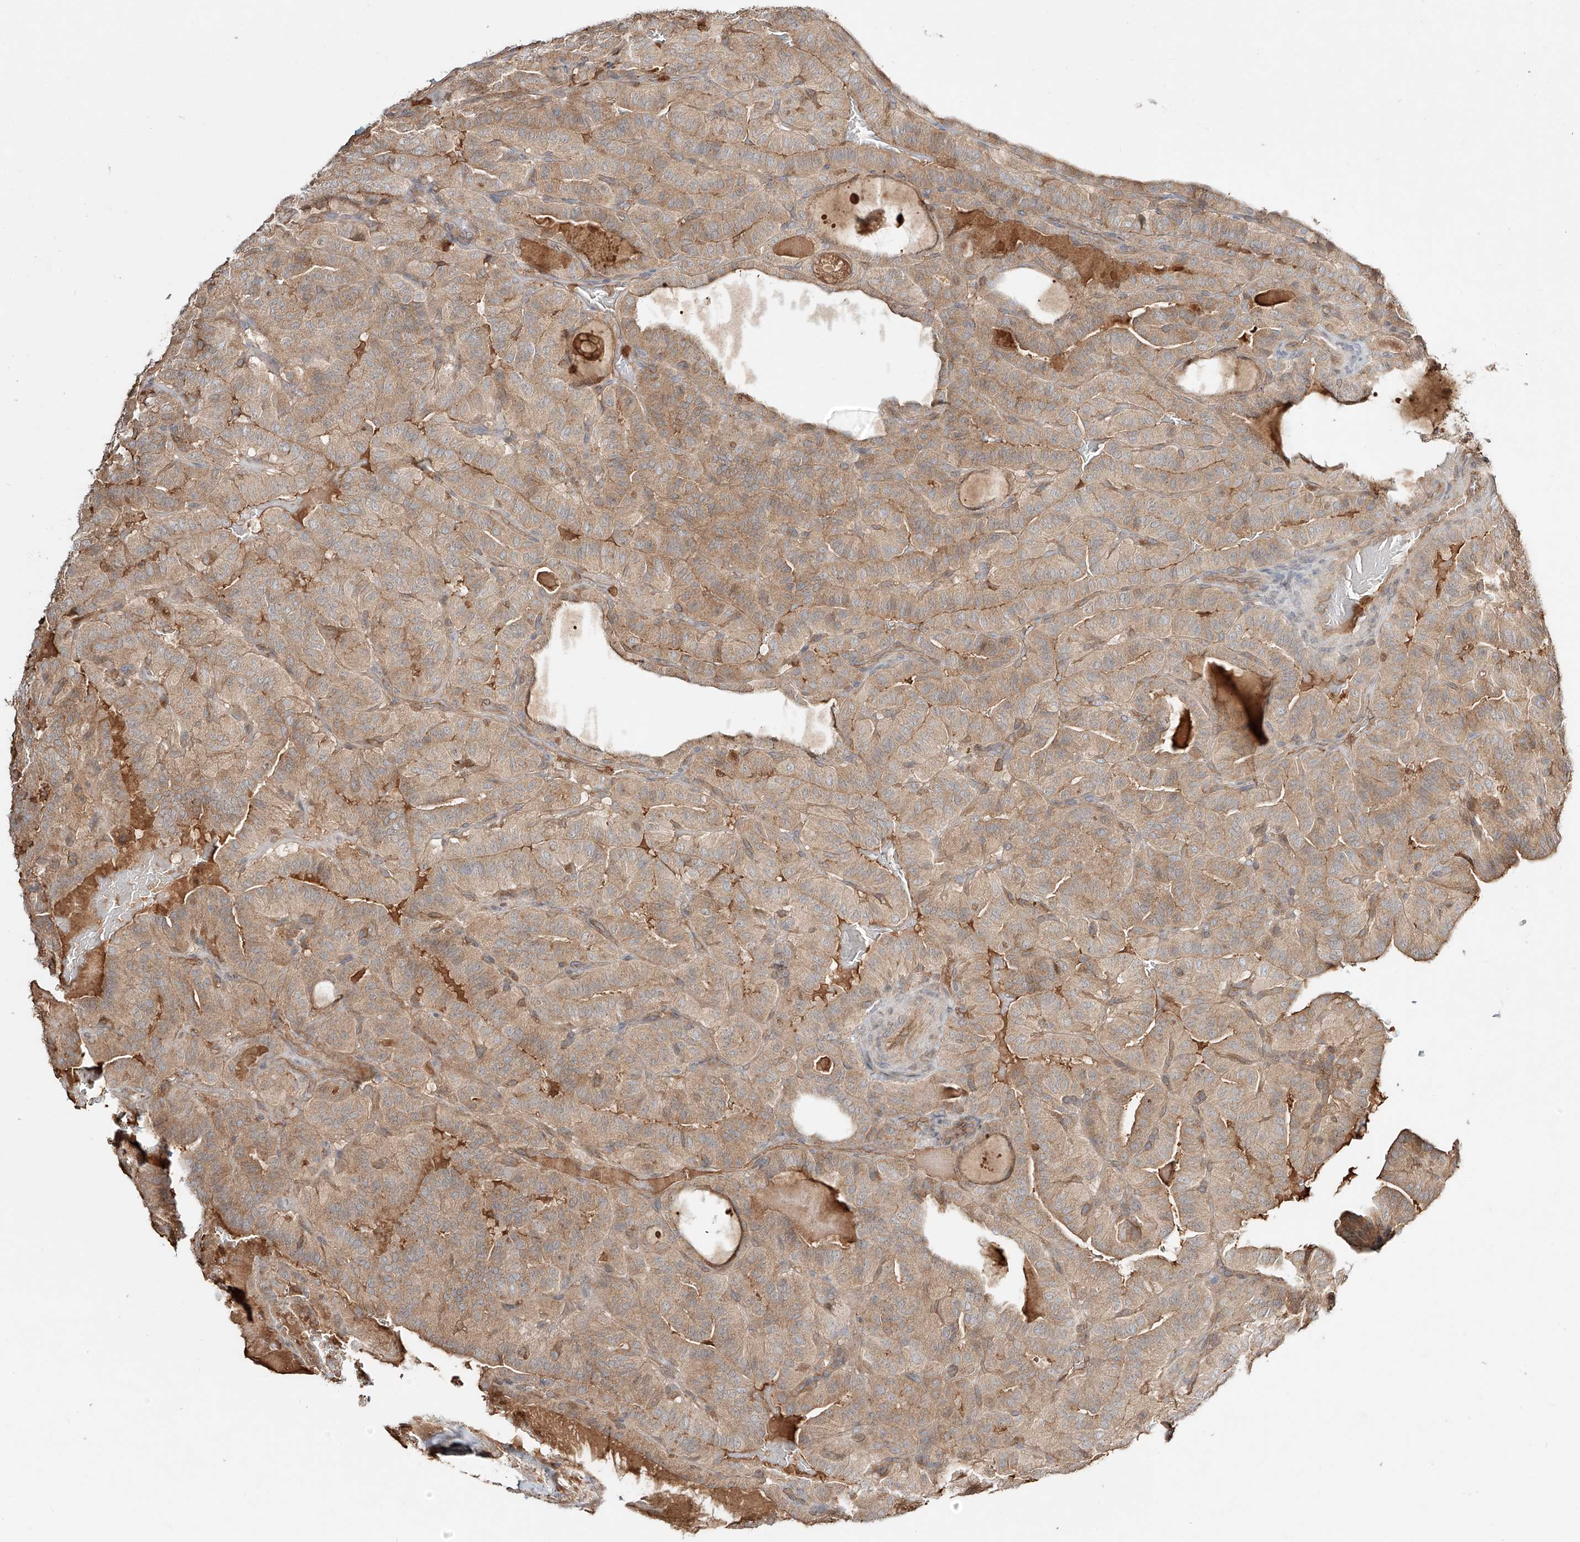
{"staining": {"intensity": "moderate", "quantity": ">75%", "location": "cytoplasmic/membranous"}, "tissue": "thyroid cancer", "cell_type": "Tumor cells", "image_type": "cancer", "snomed": [{"axis": "morphology", "description": "Papillary adenocarcinoma, NOS"}, {"axis": "topography", "description": "Thyroid gland"}], "caption": "Protein staining exhibits moderate cytoplasmic/membranous positivity in approximately >75% of tumor cells in thyroid papillary adenocarcinoma.", "gene": "ERO1A", "patient": {"sex": "male", "age": 77}}